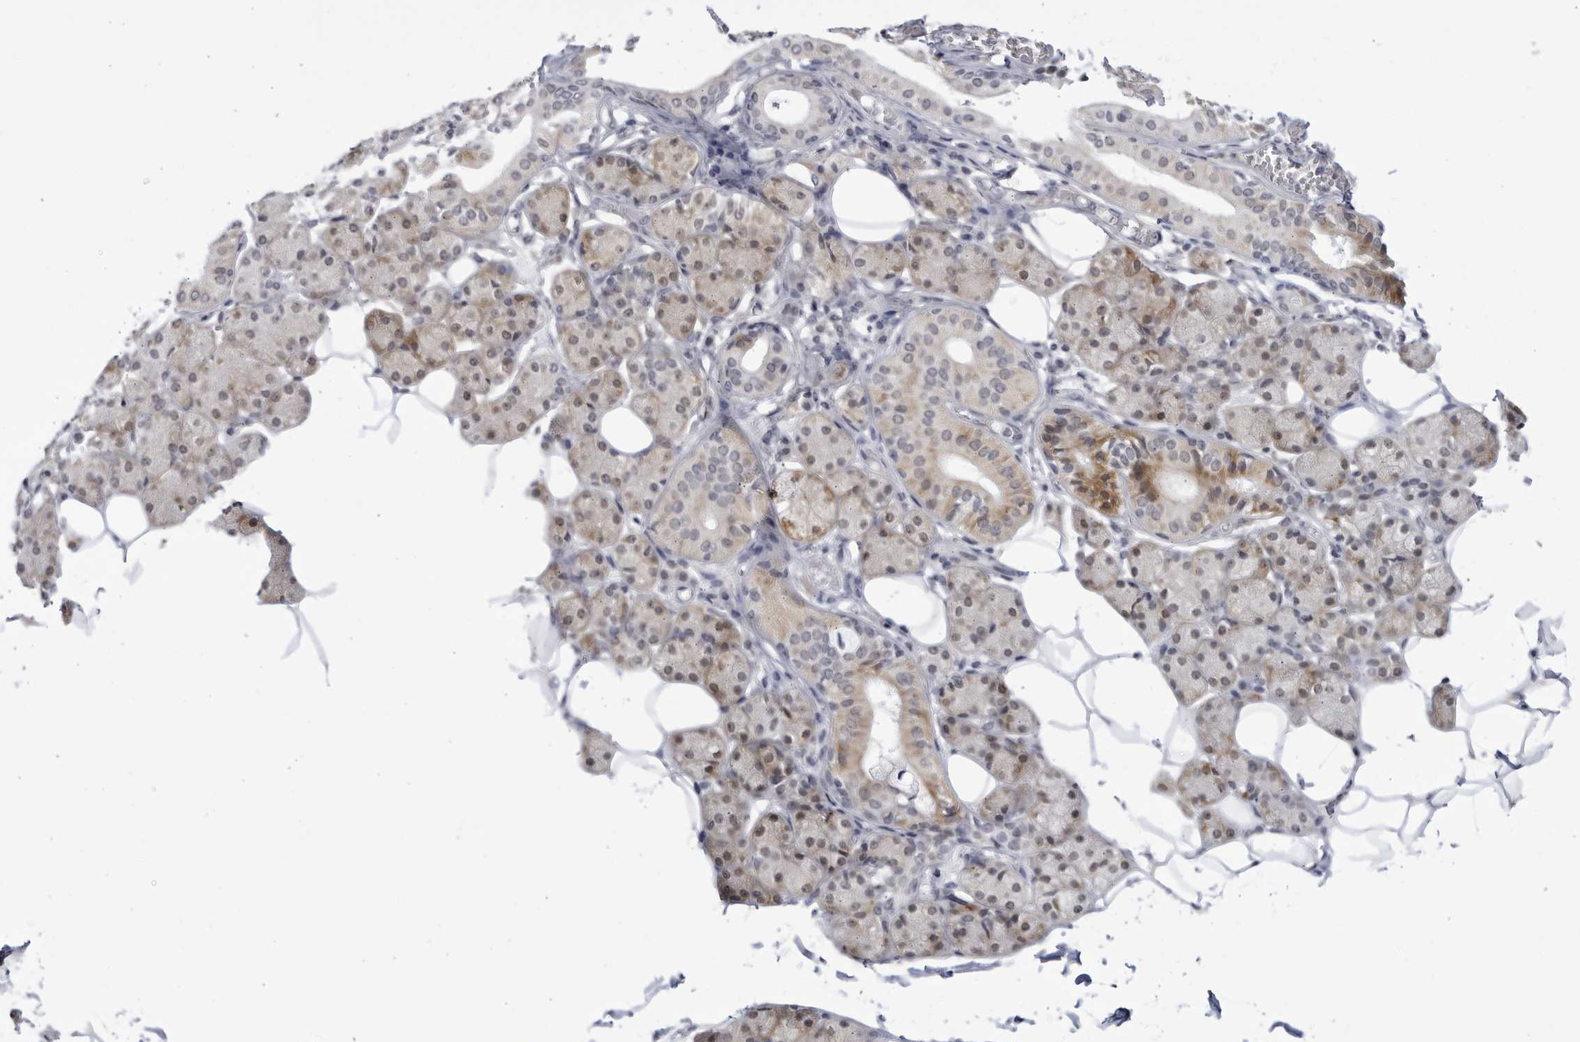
{"staining": {"intensity": "moderate", "quantity": "<25%", "location": "cytoplasmic/membranous"}, "tissue": "salivary gland", "cell_type": "Glandular cells", "image_type": "normal", "snomed": [{"axis": "morphology", "description": "Normal tissue, NOS"}, {"axis": "topography", "description": "Salivary gland"}], "caption": "A low amount of moderate cytoplasmic/membranous expression is appreciated in about <25% of glandular cells in benign salivary gland. The protein is shown in brown color, while the nuclei are stained blue.", "gene": "CNBD1", "patient": {"sex": "female", "age": 33}}